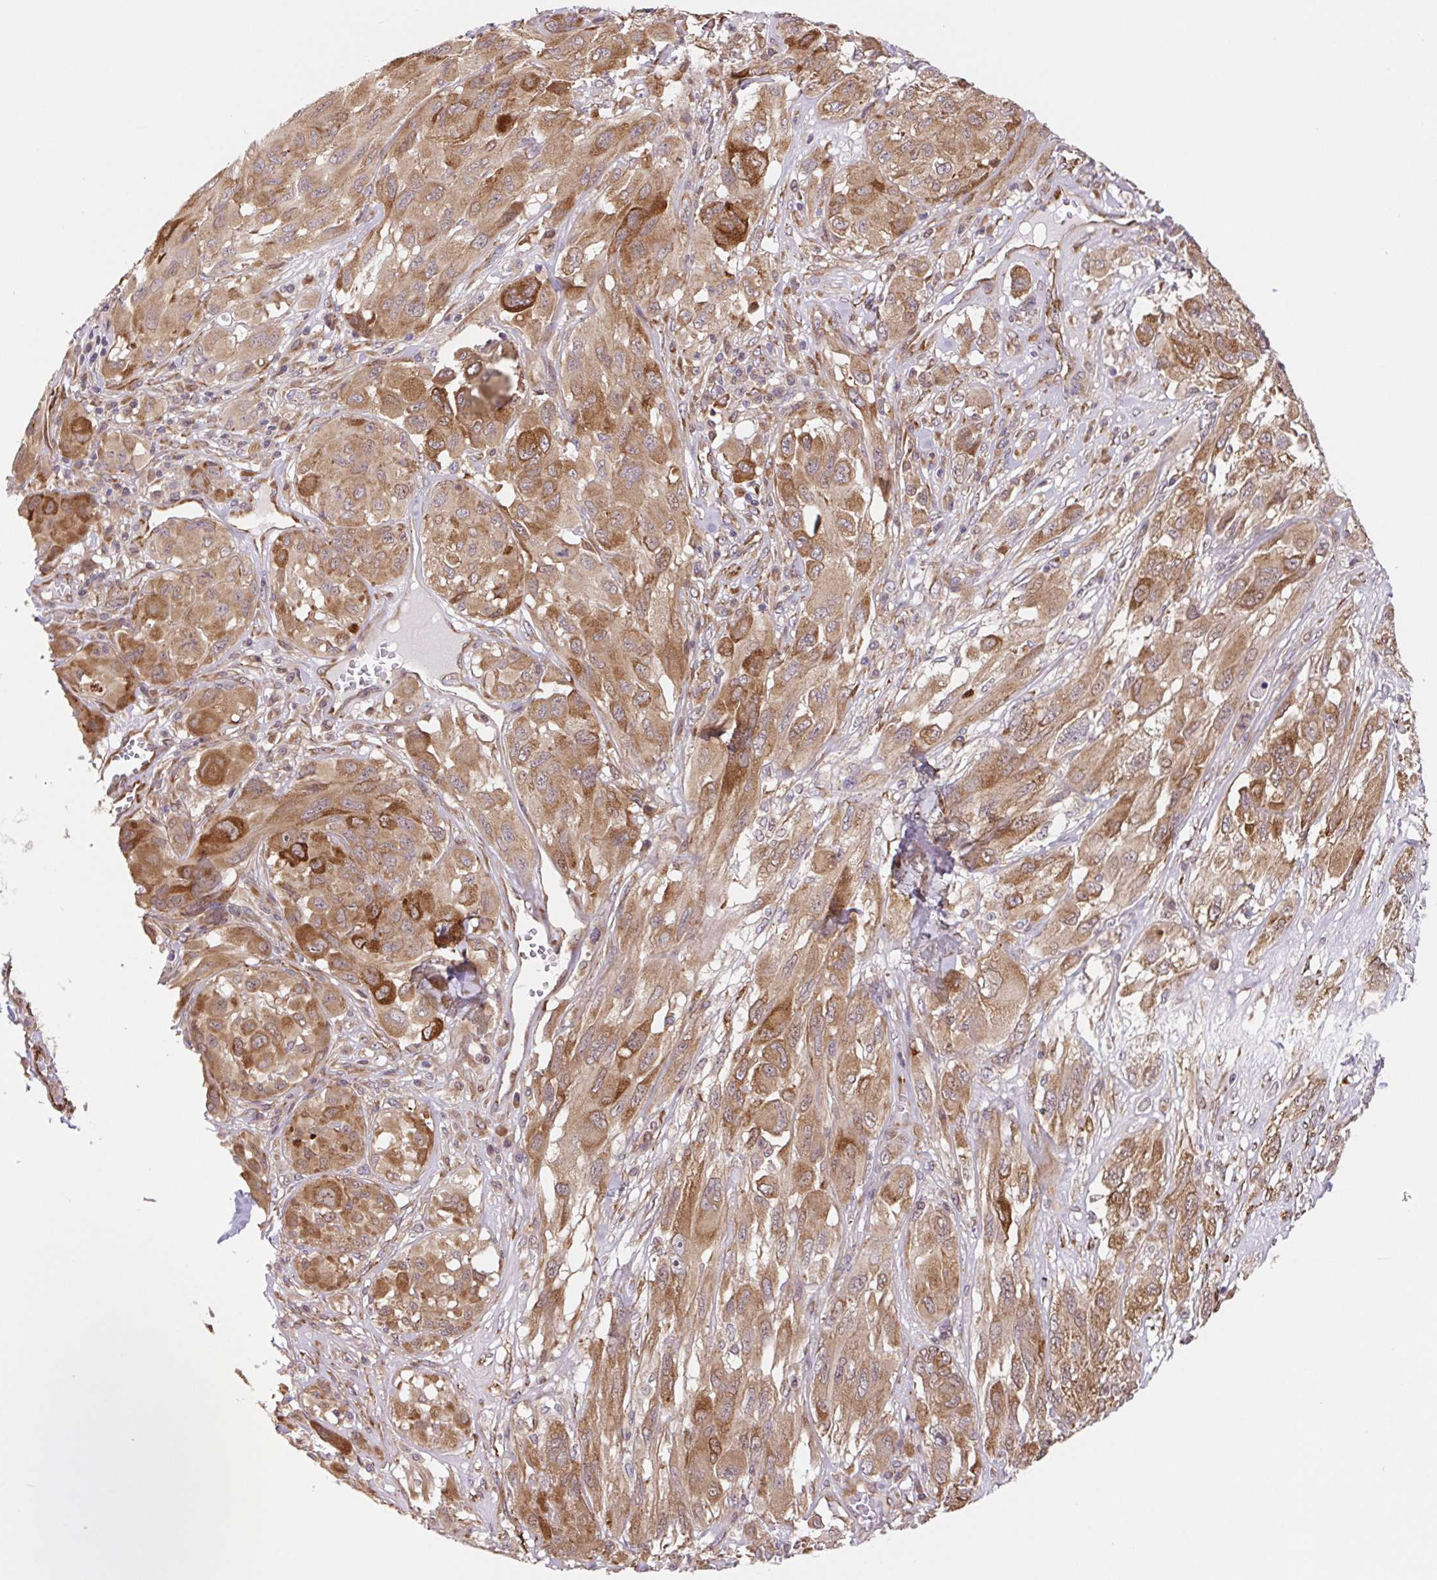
{"staining": {"intensity": "moderate", "quantity": ">75%", "location": "cytoplasmic/membranous"}, "tissue": "melanoma", "cell_type": "Tumor cells", "image_type": "cancer", "snomed": [{"axis": "morphology", "description": "Malignant melanoma, NOS"}, {"axis": "topography", "description": "Skin"}], "caption": "DAB (3,3'-diaminobenzidine) immunohistochemical staining of human melanoma displays moderate cytoplasmic/membranous protein expression in about >75% of tumor cells.", "gene": "LYPD5", "patient": {"sex": "female", "age": 91}}